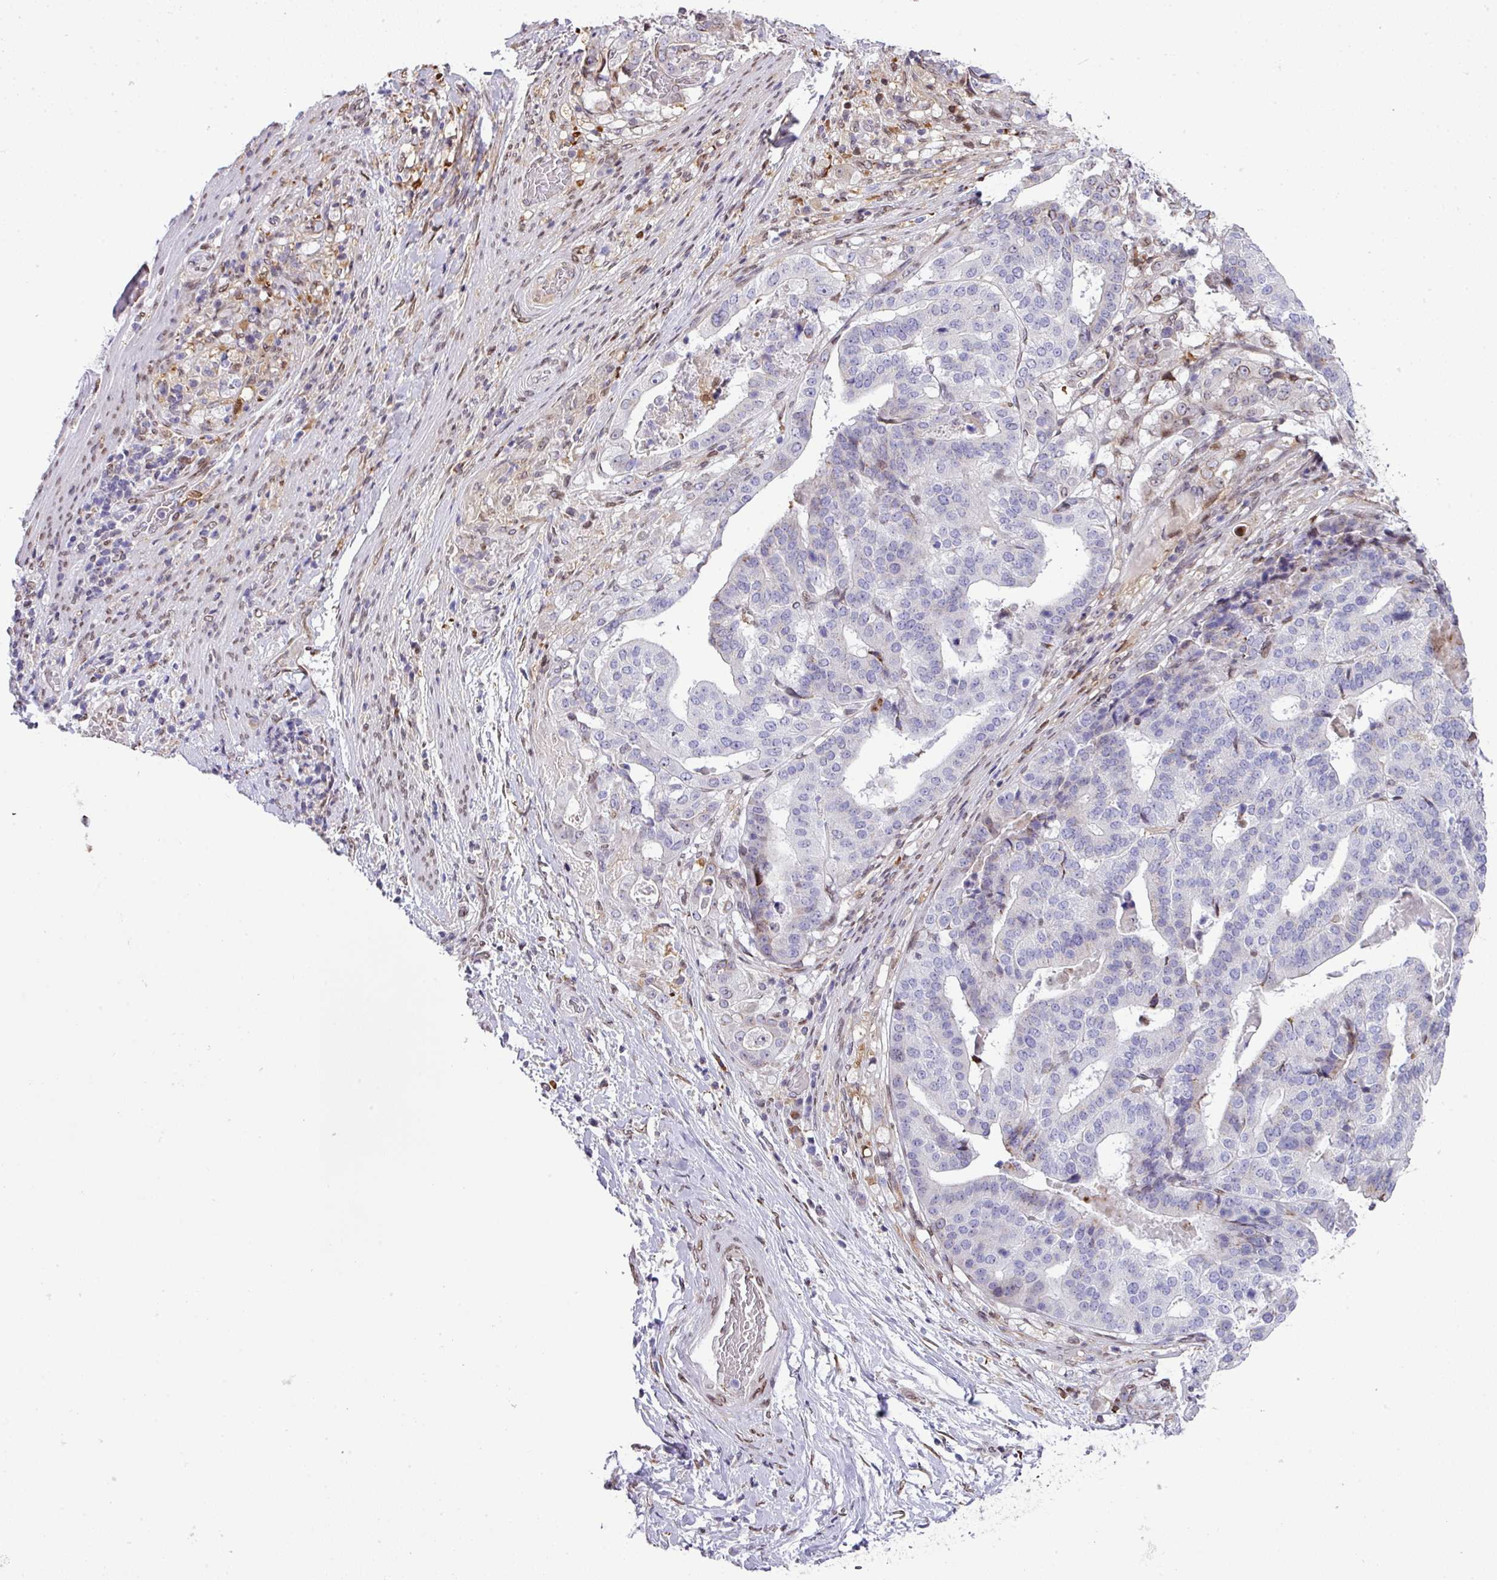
{"staining": {"intensity": "negative", "quantity": "none", "location": "none"}, "tissue": "stomach cancer", "cell_type": "Tumor cells", "image_type": "cancer", "snomed": [{"axis": "morphology", "description": "Adenocarcinoma, NOS"}, {"axis": "topography", "description": "Stomach"}], "caption": "Stomach cancer was stained to show a protein in brown. There is no significant expression in tumor cells.", "gene": "PLK1", "patient": {"sex": "male", "age": 48}}